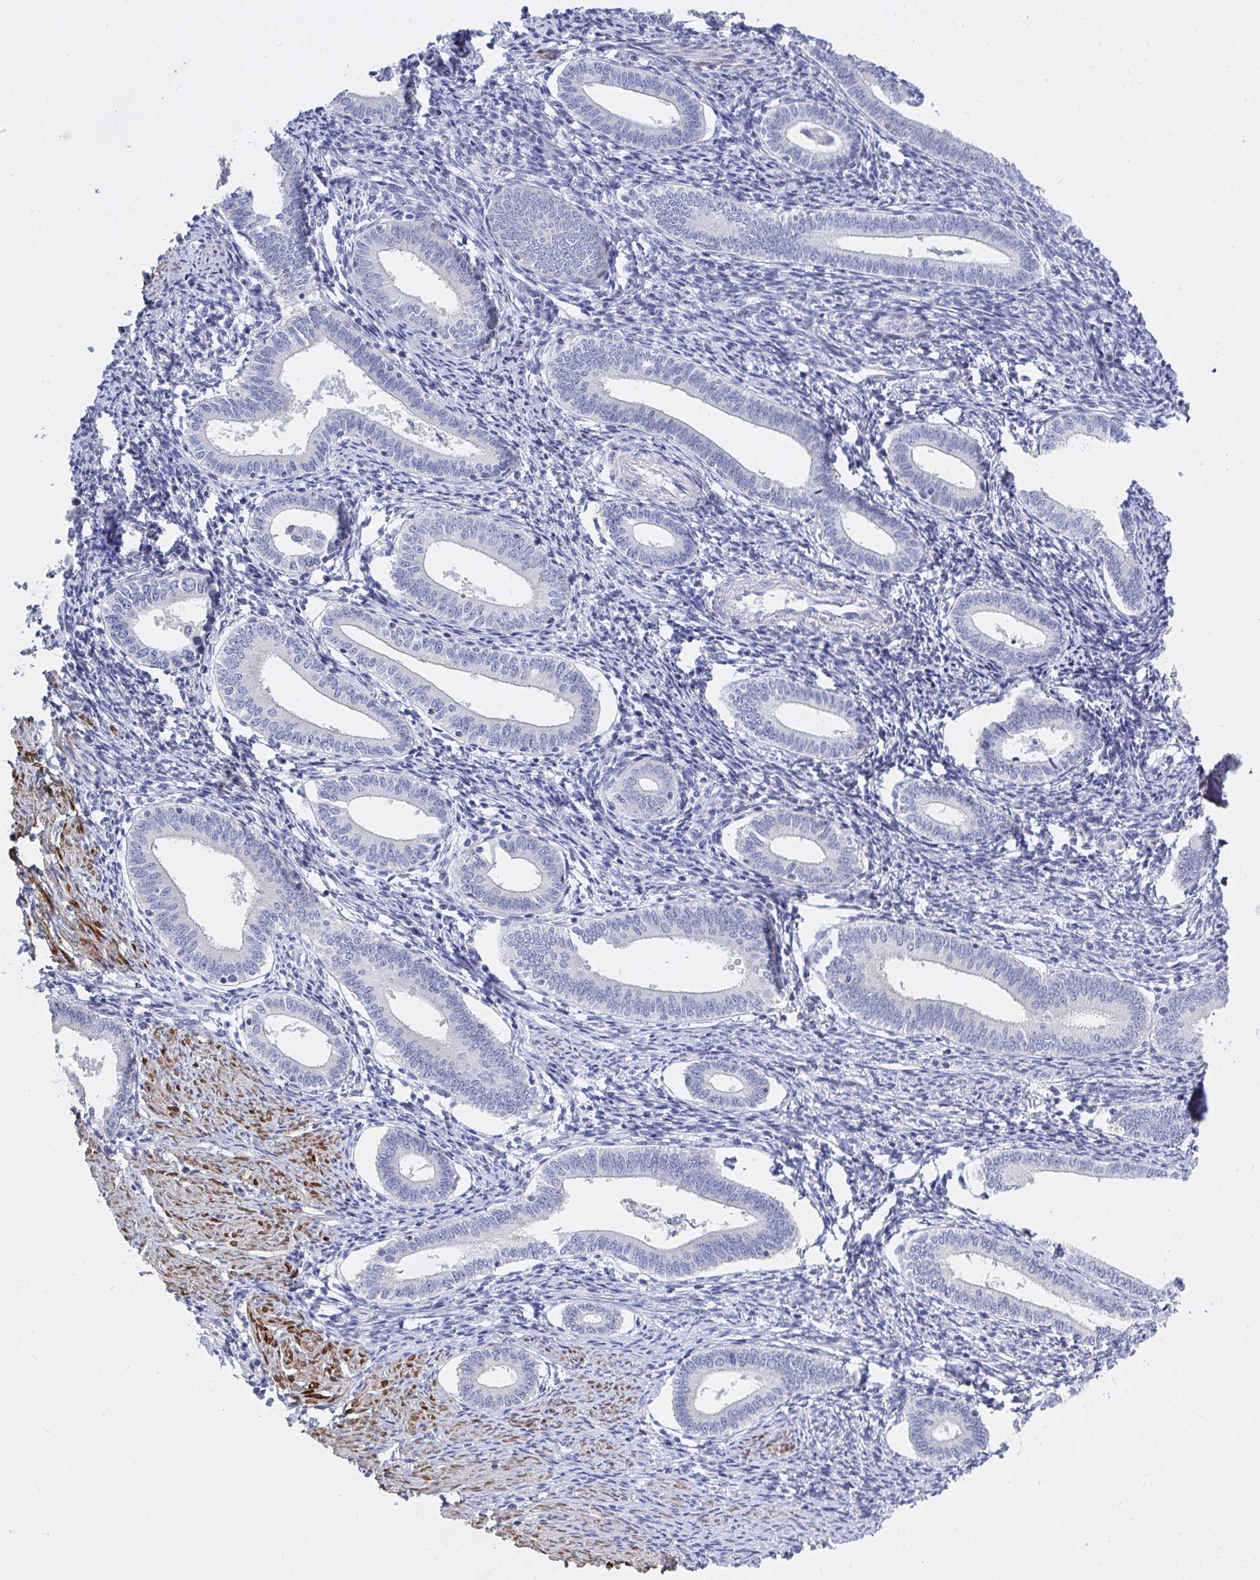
{"staining": {"intensity": "negative", "quantity": "none", "location": "none"}, "tissue": "endometrium", "cell_type": "Cells in endometrial stroma", "image_type": "normal", "snomed": [{"axis": "morphology", "description": "Normal tissue, NOS"}, {"axis": "topography", "description": "Endometrium"}], "caption": "High power microscopy image of an immunohistochemistry (IHC) histopathology image of benign endometrium, revealing no significant staining in cells in endometrial stroma.", "gene": "ZNF561", "patient": {"sex": "female", "age": 41}}